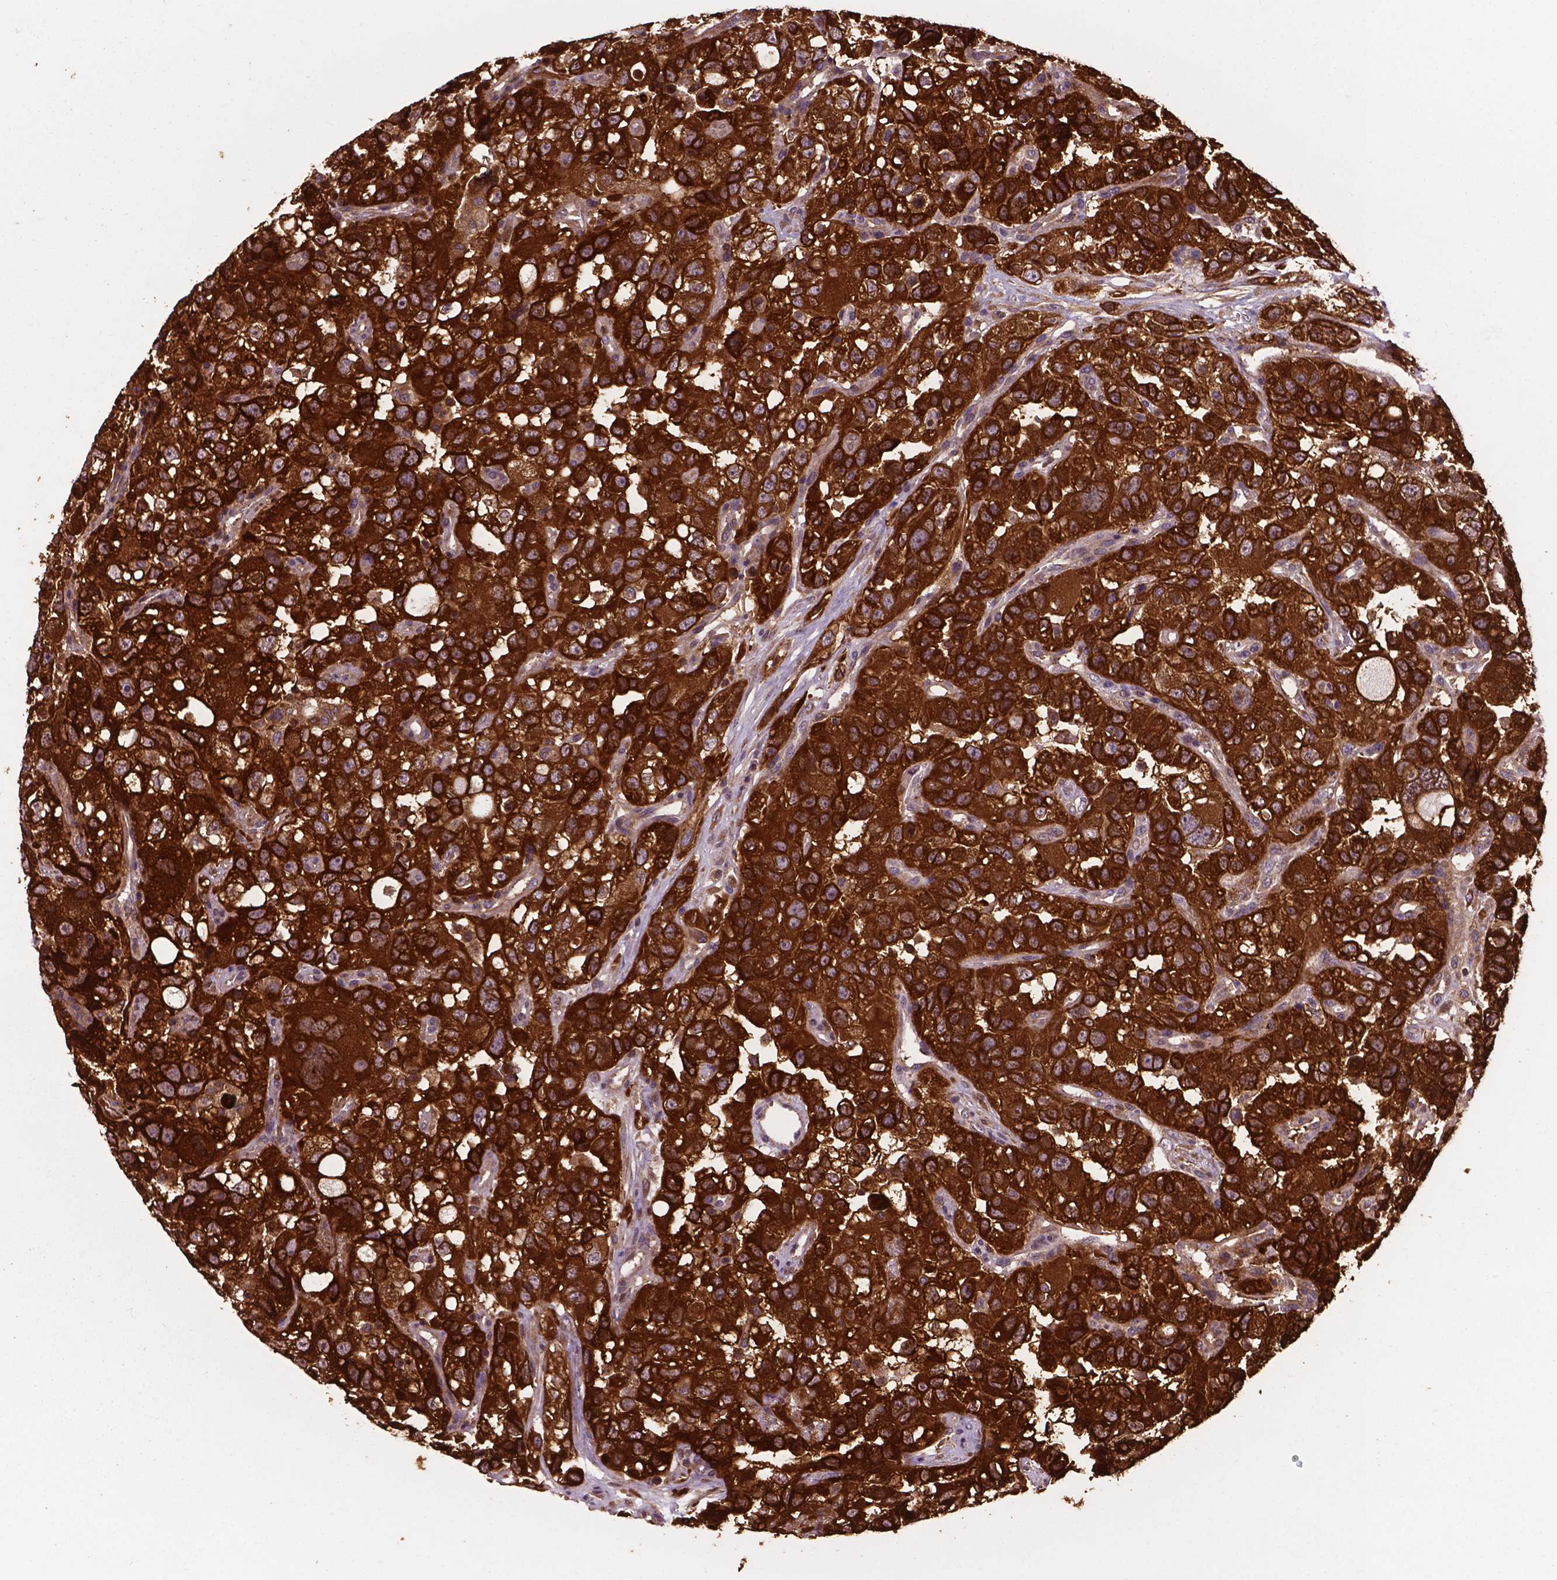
{"staining": {"intensity": "strong", "quantity": ">75%", "location": "cytoplasmic/membranous"}, "tissue": "renal cancer", "cell_type": "Tumor cells", "image_type": "cancer", "snomed": [{"axis": "morphology", "description": "Adenocarcinoma, NOS"}, {"axis": "topography", "description": "Kidney"}], "caption": "Tumor cells exhibit strong cytoplasmic/membranous positivity in about >75% of cells in renal cancer.", "gene": "SMAD3", "patient": {"sex": "male", "age": 64}}